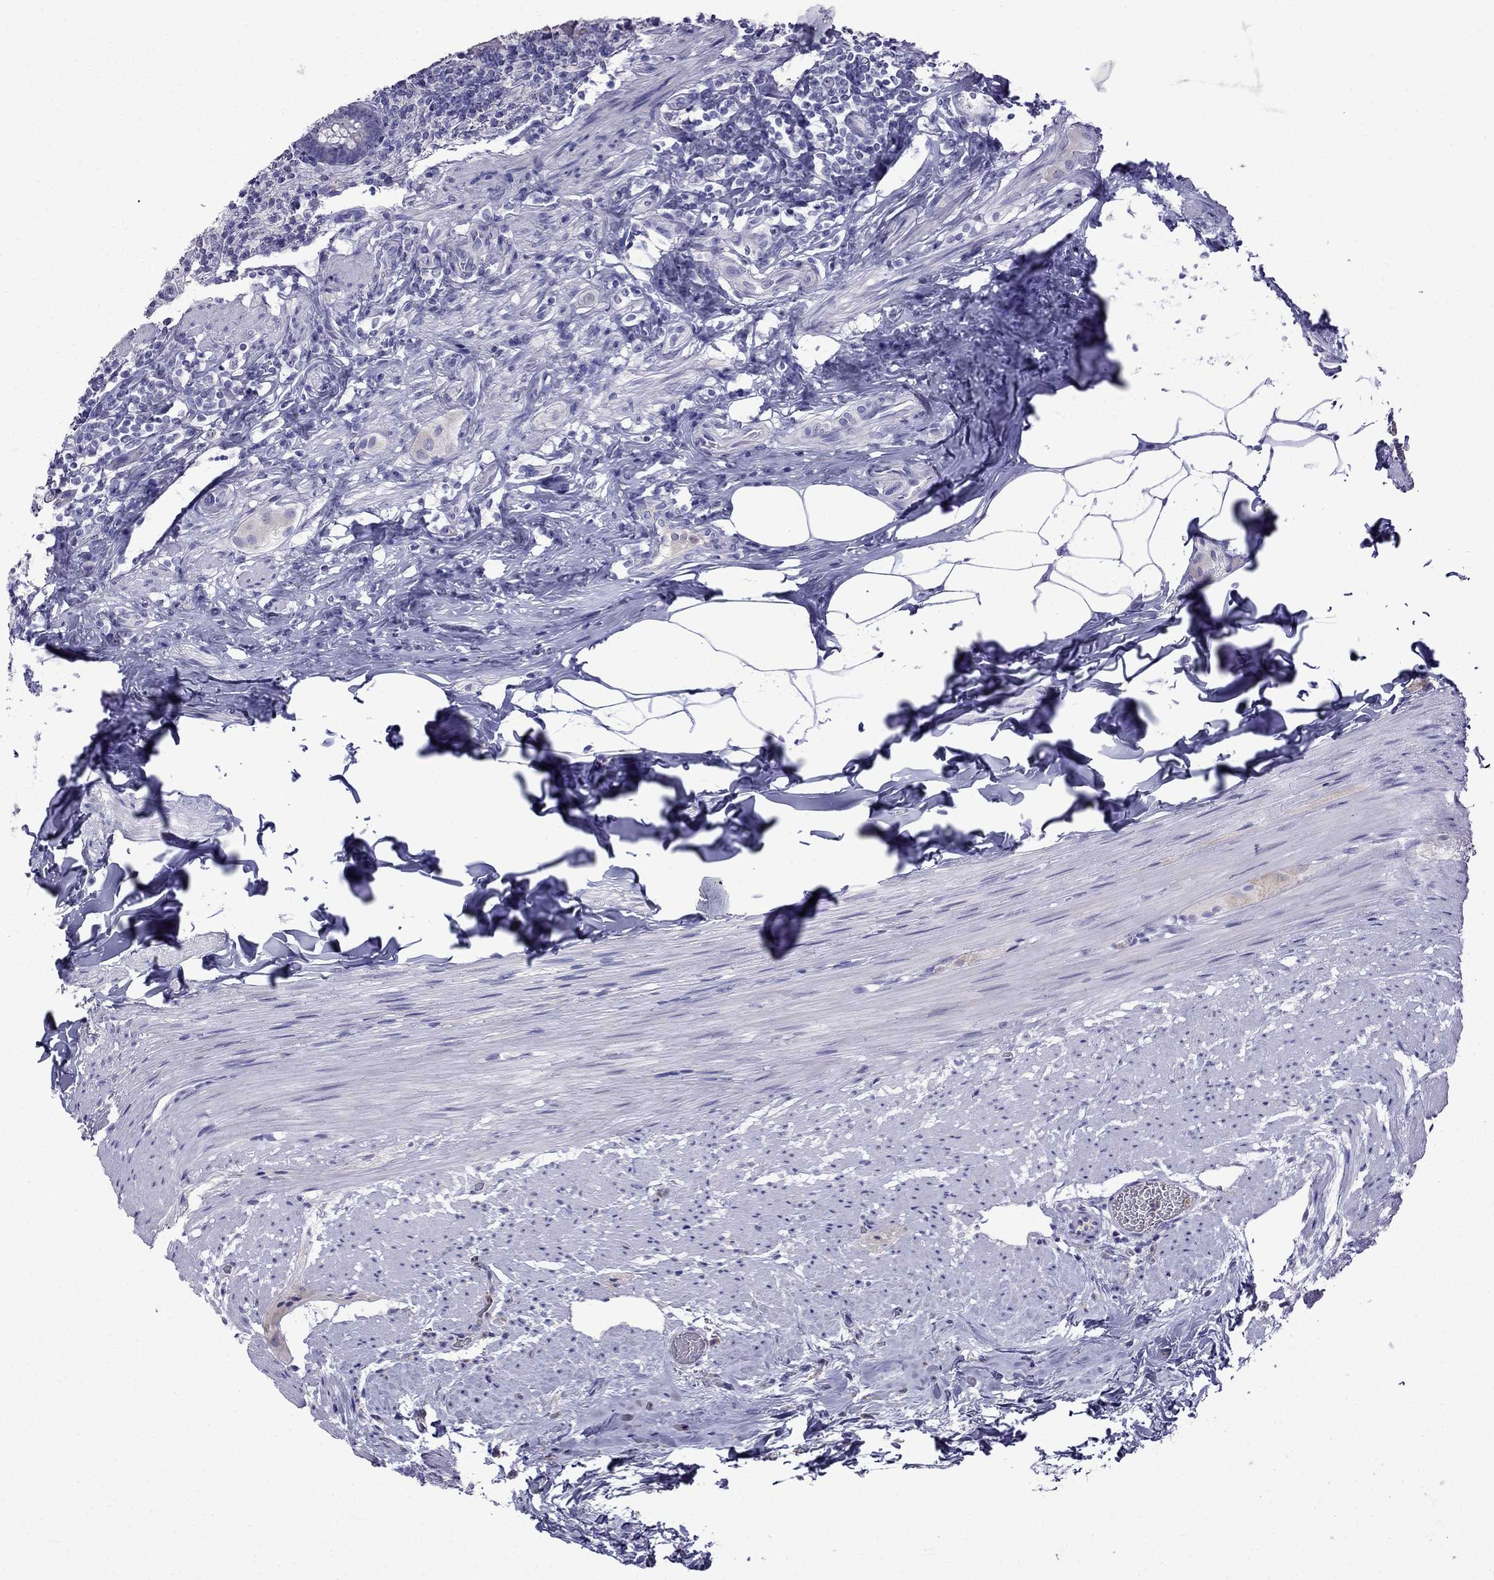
{"staining": {"intensity": "negative", "quantity": "none", "location": "none"}, "tissue": "appendix", "cell_type": "Glandular cells", "image_type": "normal", "snomed": [{"axis": "morphology", "description": "Normal tissue, NOS"}, {"axis": "topography", "description": "Appendix"}], "caption": "A histopathology image of human appendix is negative for staining in glandular cells. (IHC, brightfield microscopy, high magnification).", "gene": "CDHR4", "patient": {"sex": "male", "age": 47}}